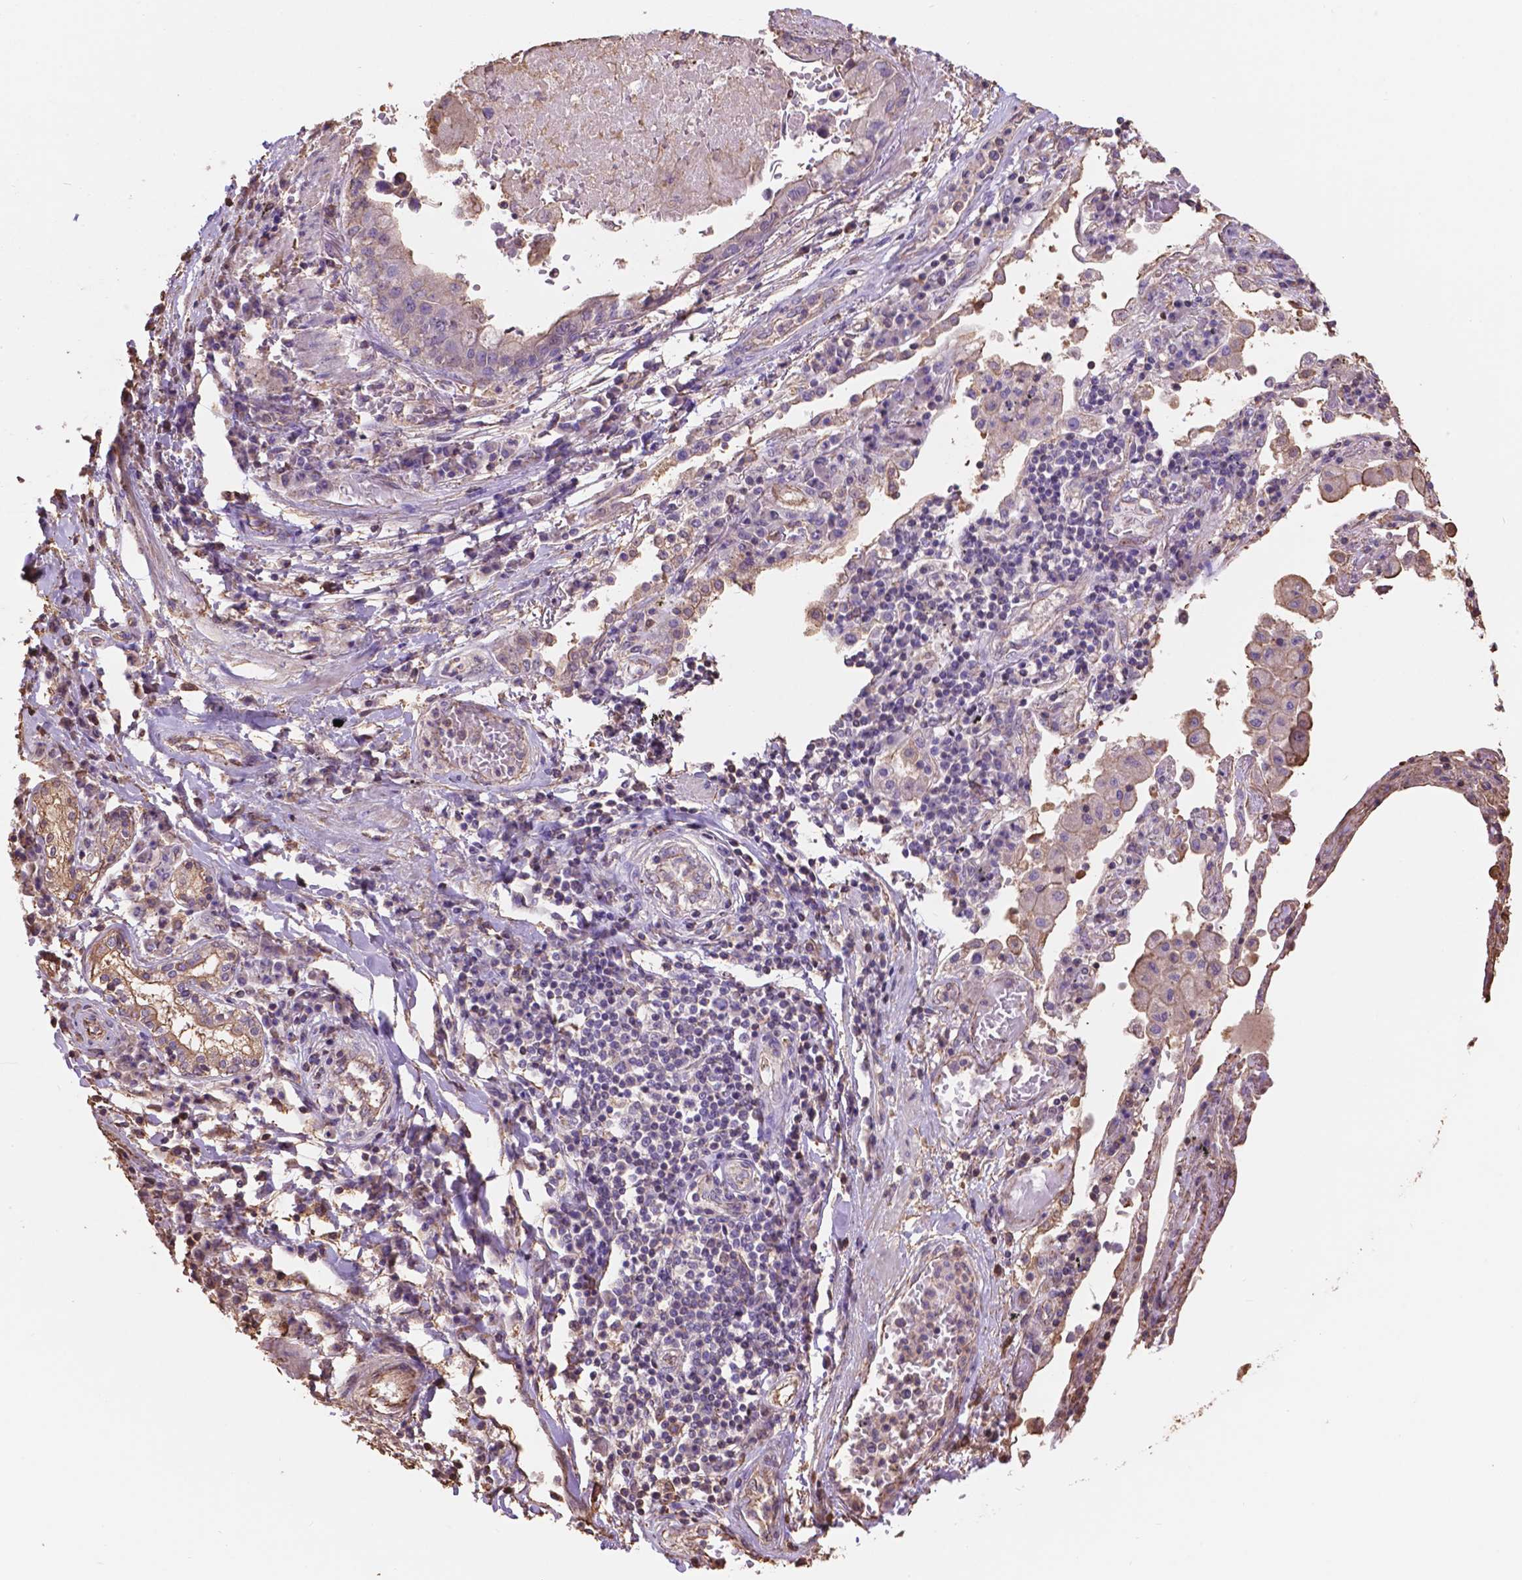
{"staining": {"intensity": "negative", "quantity": "none", "location": "none"}, "tissue": "lung cancer", "cell_type": "Tumor cells", "image_type": "cancer", "snomed": [{"axis": "morphology", "description": "Squamous cell carcinoma, NOS"}, {"axis": "topography", "description": "Lung"}], "caption": "Protein analysis of lung cancer demonstrates no significant staining in tumor cells.", "gene": "NIPA2", "patient": {"sex": "male", "age": 73}}